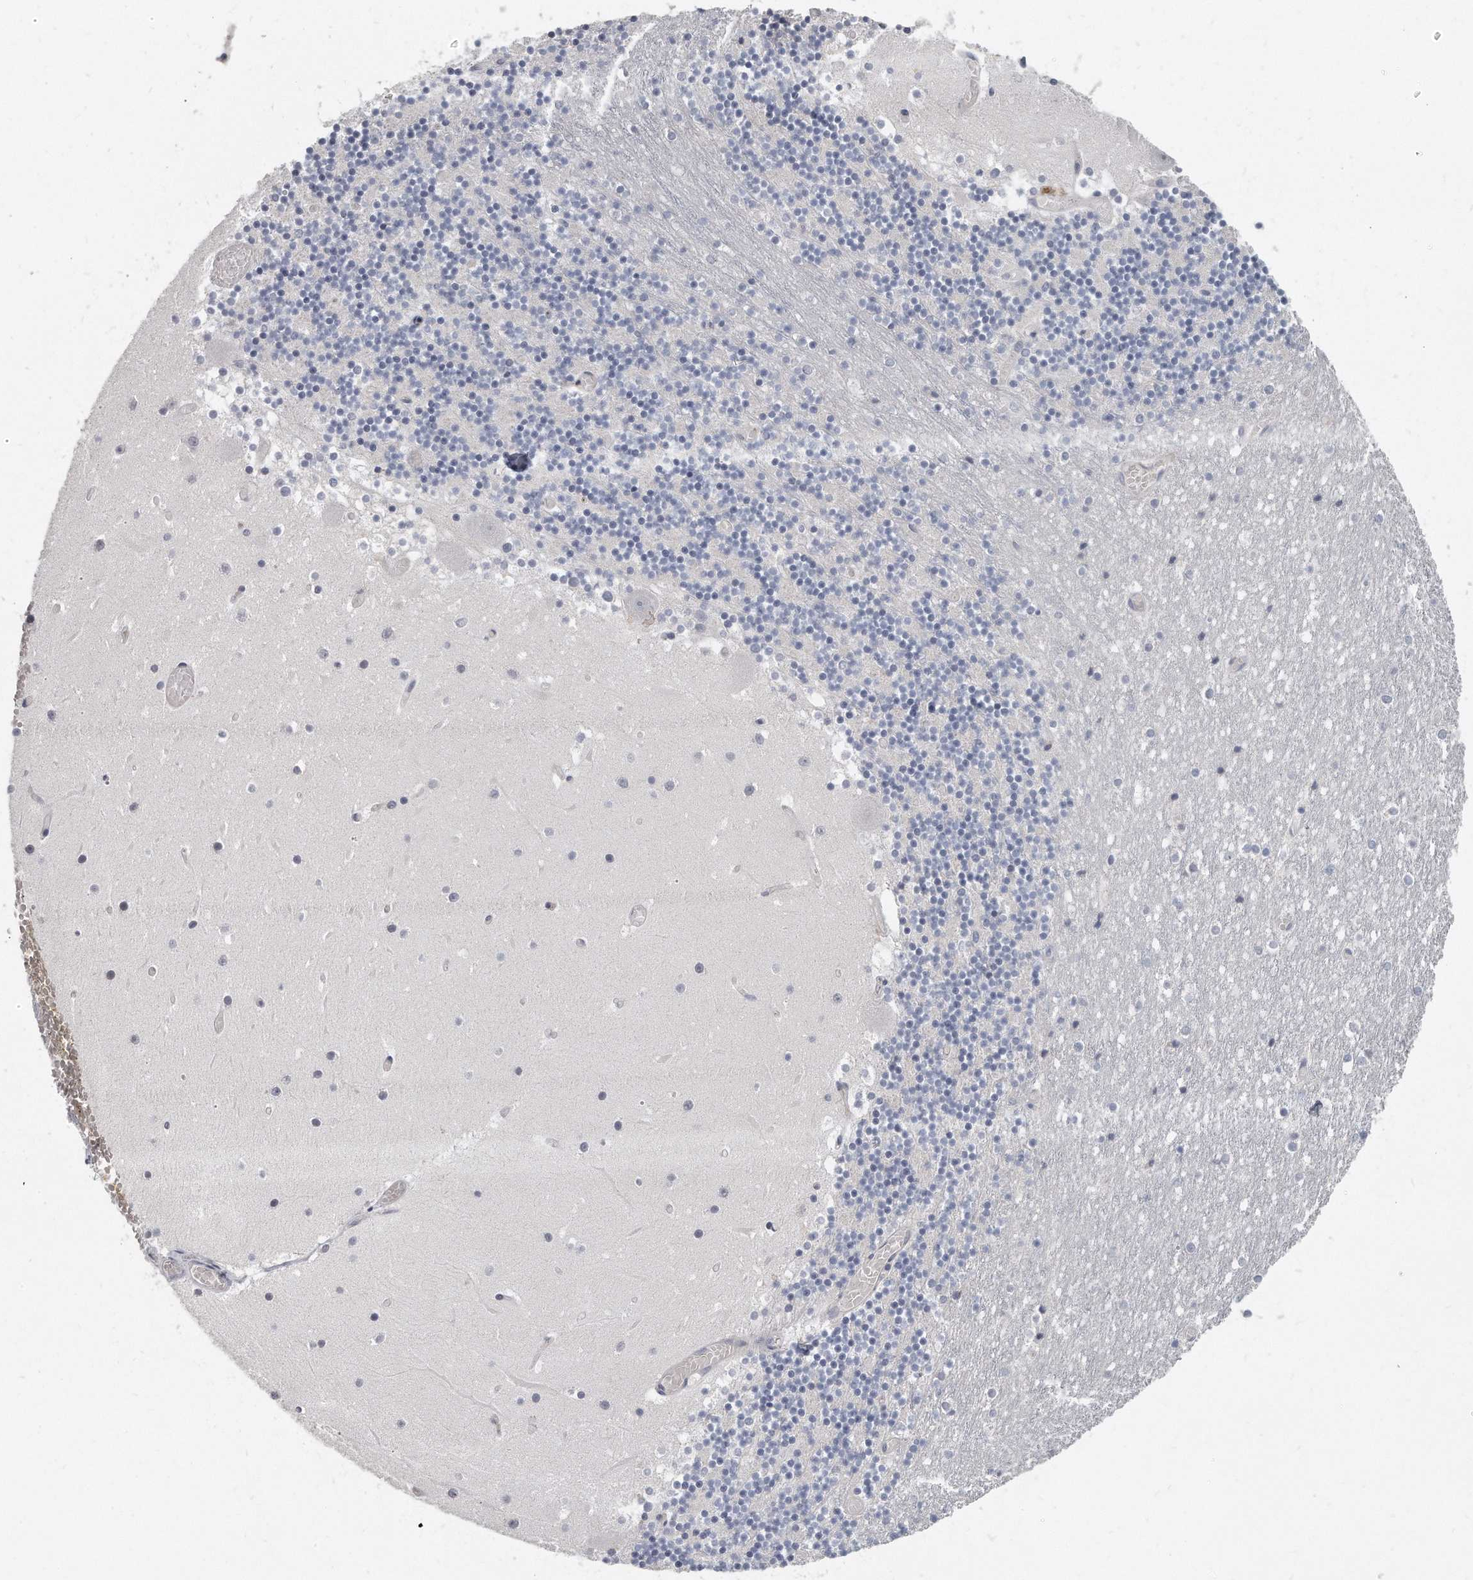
{"staining": {"intensity": "weak", "quantity": "<25%", "location": "cytoplasmic/membranous"}, "tissue": "cerebellum", "cell_type": "Cells in granular layer", "image_type": "normal", "snomed": [{"axis": "morphology", "description": "Normal tissue, NOS"}, {"axis": "topography", "description": "Cerebellum"}], "caption": "An image of human cerebellum is negative for staining in cells in granular layer. (Immunohistochemistry (ihc), brightfield microscopy, high magnification).", "gene": "PLEKHA6", "patient": {"sex": "female", "age": 28}}